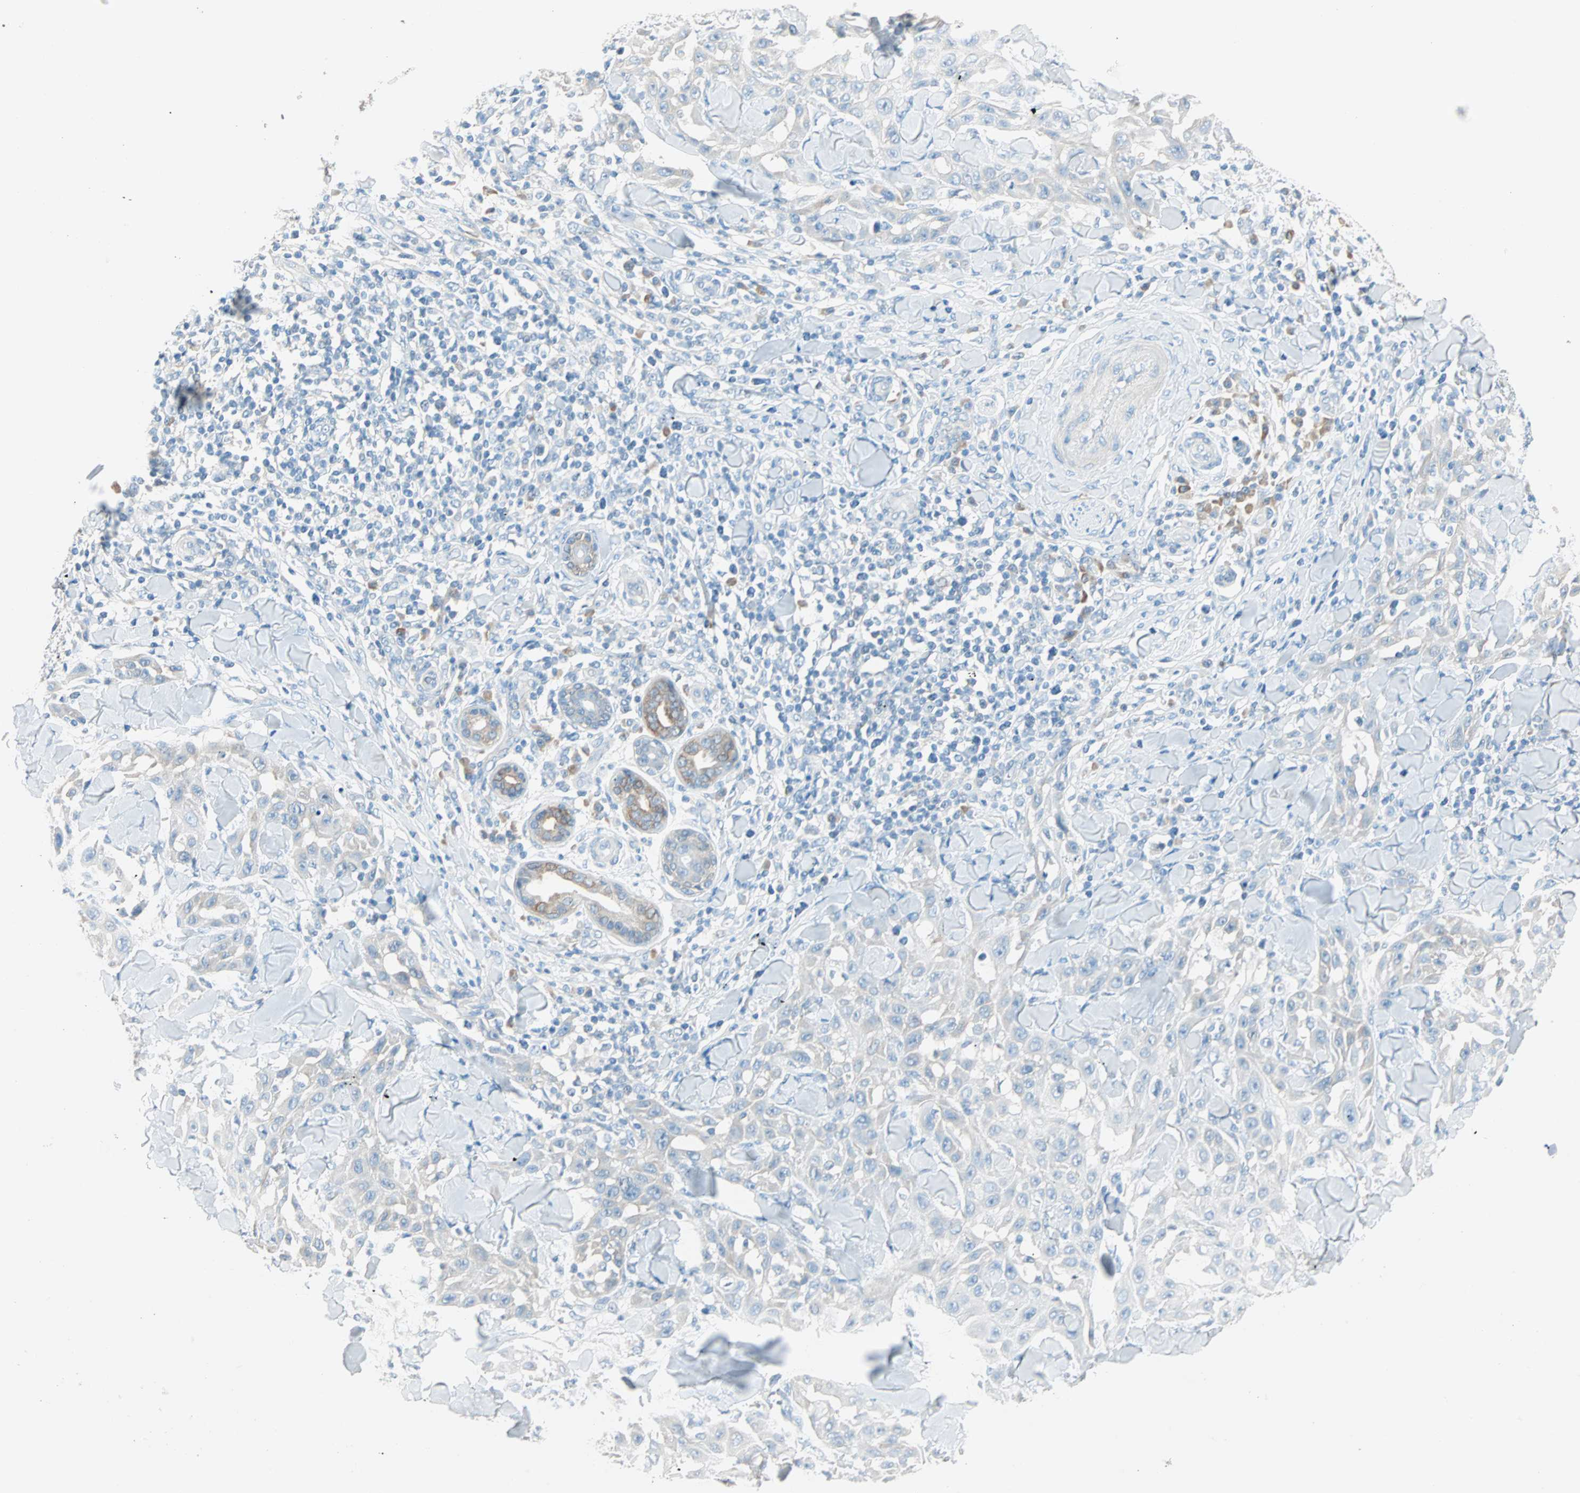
{"staining": {"intensity": "negative", "quantity": "none", "location": "none"}, "tissue": "skin cancer", "cell_type": "Tumor cells", "image_type": "cancer", "snomed": [{"axis": "morphology", "description": "Squamous cell carcinoma, NOS"}, {"axis": "topography", "description": "Skin"}], "caption": "The immunohistochemistry (IHC) histopathology image has no significant positivity in tumor cells of squamous cell carcinoma (skin) tissue.", "gene": "ATF6", "patient": {"sex": "male", "age": 24}}